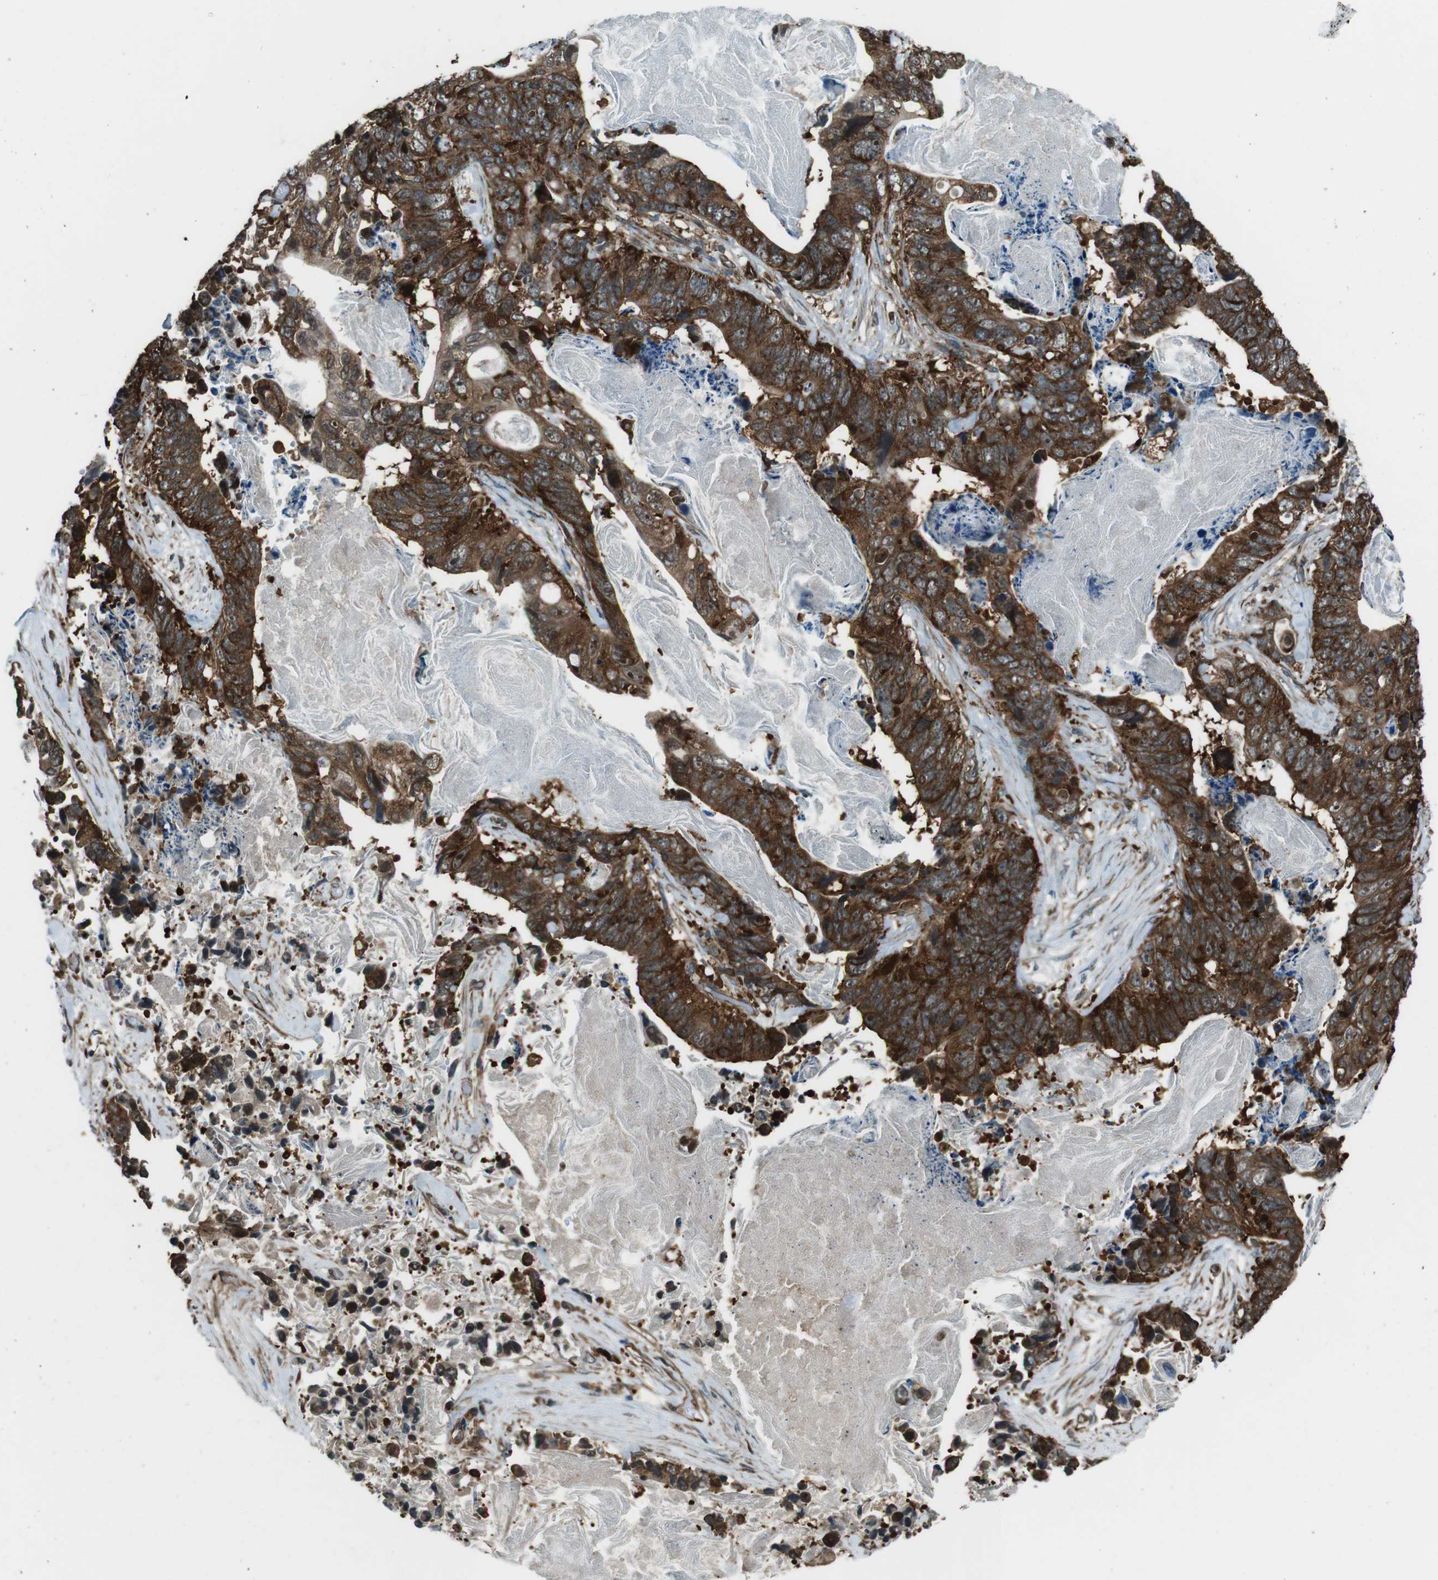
{"staining": {"intensity": "strong", "quantity": ">75%", "location": "cytoplasmic/membranous"}, "tissue": "stomach cancer", "cell_type": "Tumor cells", "image_type": "cancer", "snomed": [{"axis": "morphology", "description": "Adenocarcinoma, NOS"}, {"axis": "topography", "description": "Stomach"}], "caption": "Immunohistochemical staining of human stomach adenocarcinoma reveals strong cytoplasmic/membranous protein staining in about >75% of tumor cells.", "gene": "PA2G4", "patient": {"sex": "female", "age": 89}}